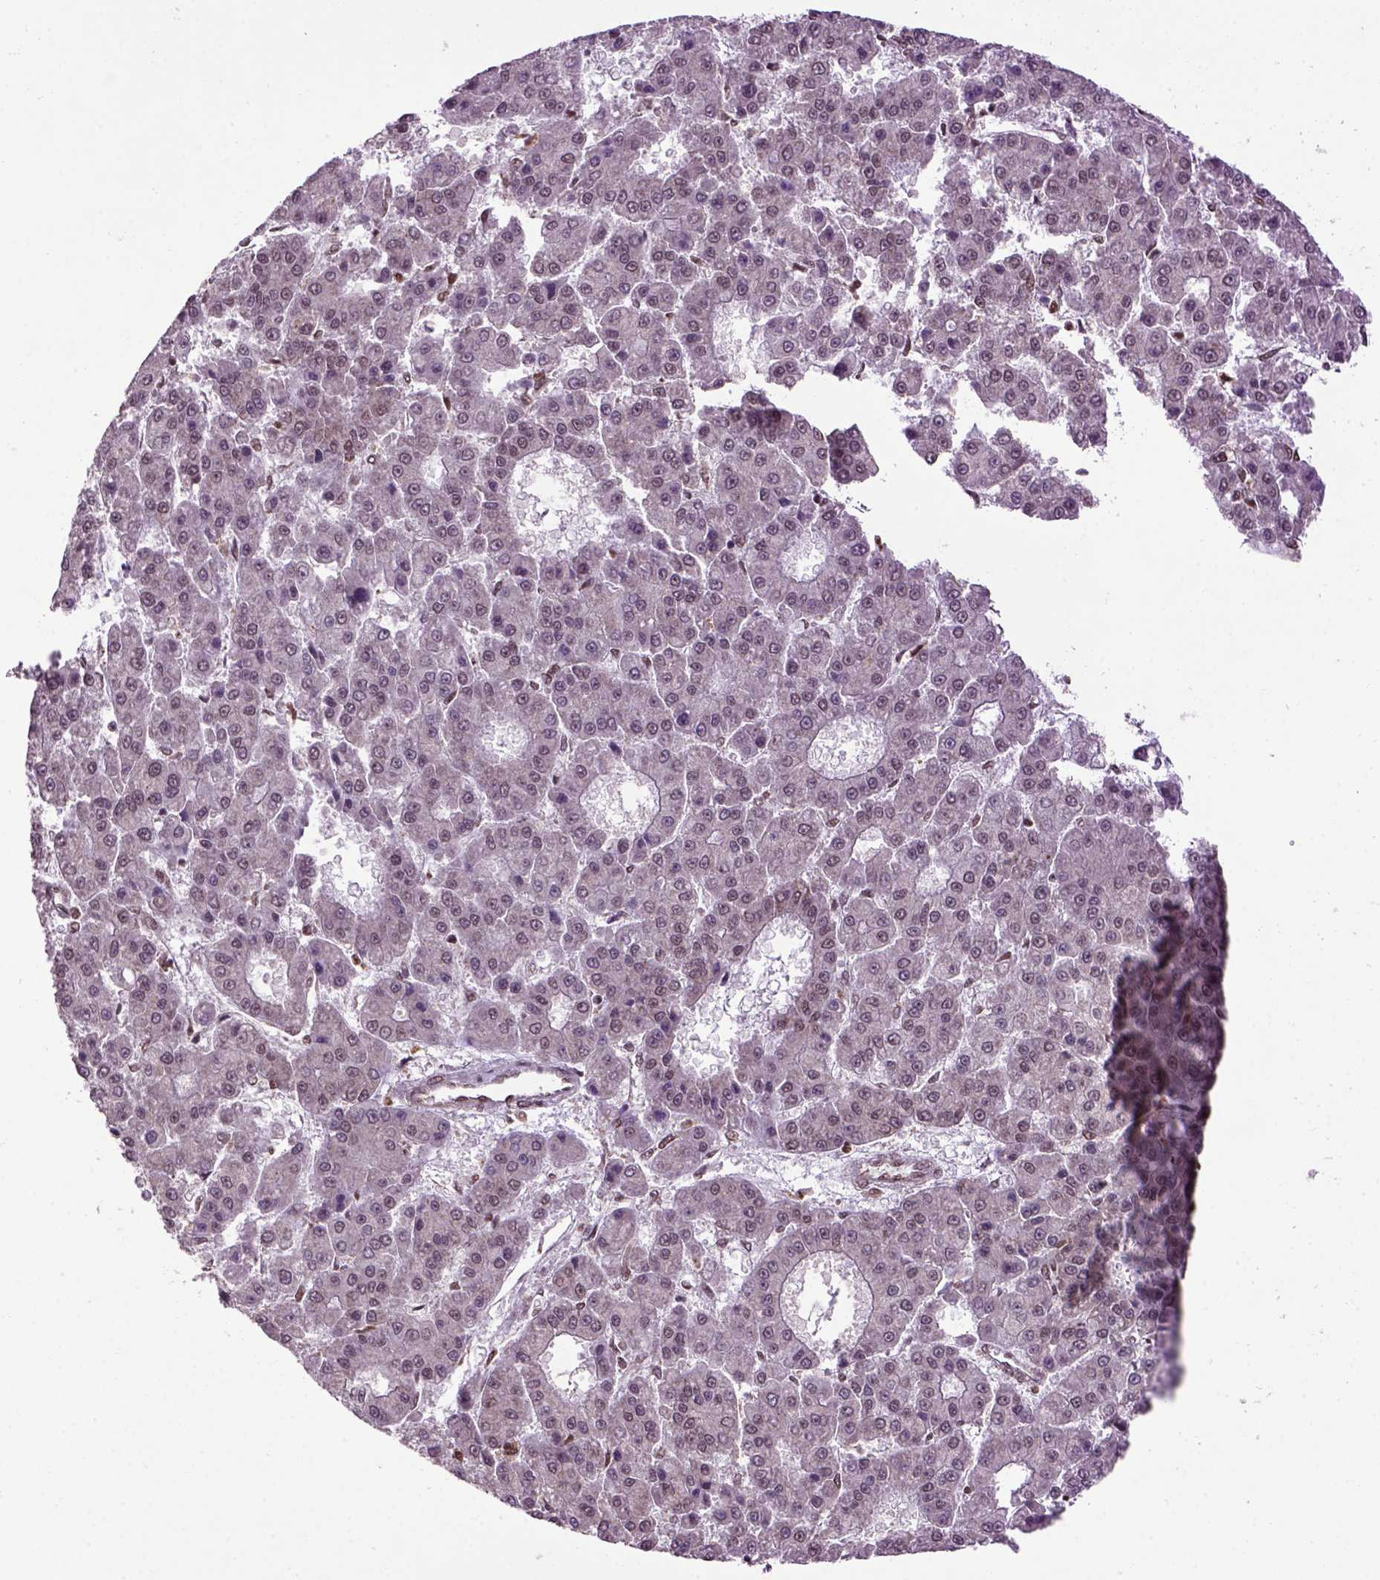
{"staining": {"intensity": "weak", "quantity": "<25%", "location": "nuclear"}, "tissue": "liver cancer", "cell_type": "Tumor cells", "image_type": "cancer", "snomed": [{"axis": "morphology", "description": "Carcinoma, Hepatocellular, NOS"}, {"axis": "topography", "description": "Liver"}], "caption": "The micrograph reveals no significant staining in tumor cells of liver cancer (hepatocellular carcinoma).", "gene": "CELF1", "patient": {"sex": "male", "age": 70}}